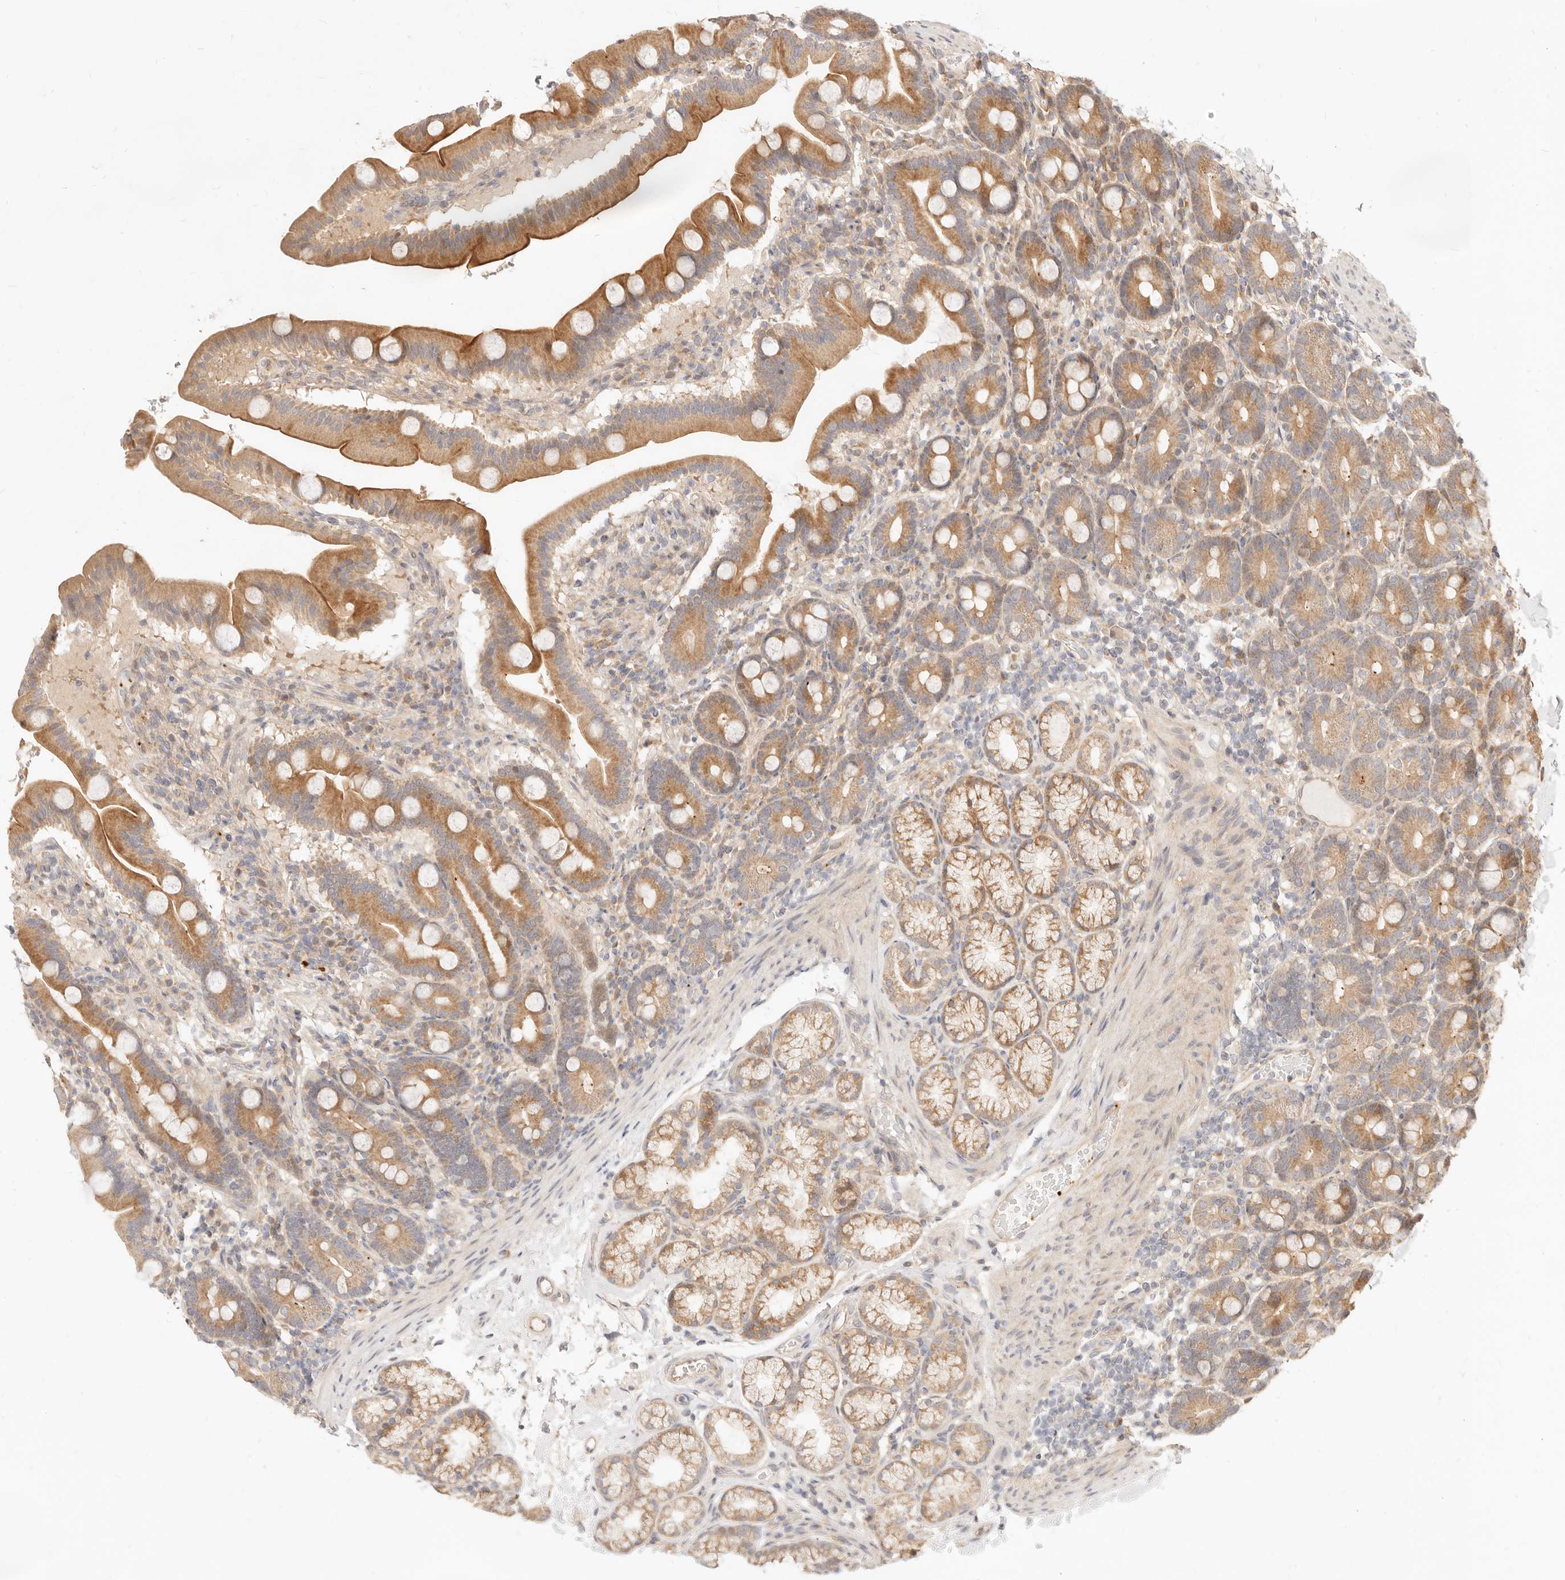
{"staining": {"intensity": "moderate", "quantity": "25%-75%", "location": "cytoplasmic/membranous"}, "tissue": "duodenum", "cell_type": "Glandular cells", "image_type": "normal", "snomed": [{"axis": "morphology", "description": "Normal tissue, NOS"}, {"axis": "topography", "description": "Duodenum"}], "caption": "Immunohistochemical staining of benign human duodenum reveals moderate cytoplasmic/membranous protein positivity in about 25%-75% of glandular cells. (DAB (3,3'-diaminobenzidine) = brown stain, brightfield microscopy at high magnification).", "gene": "UBXN10", "patient": {"sex": "male", "age": 54}}